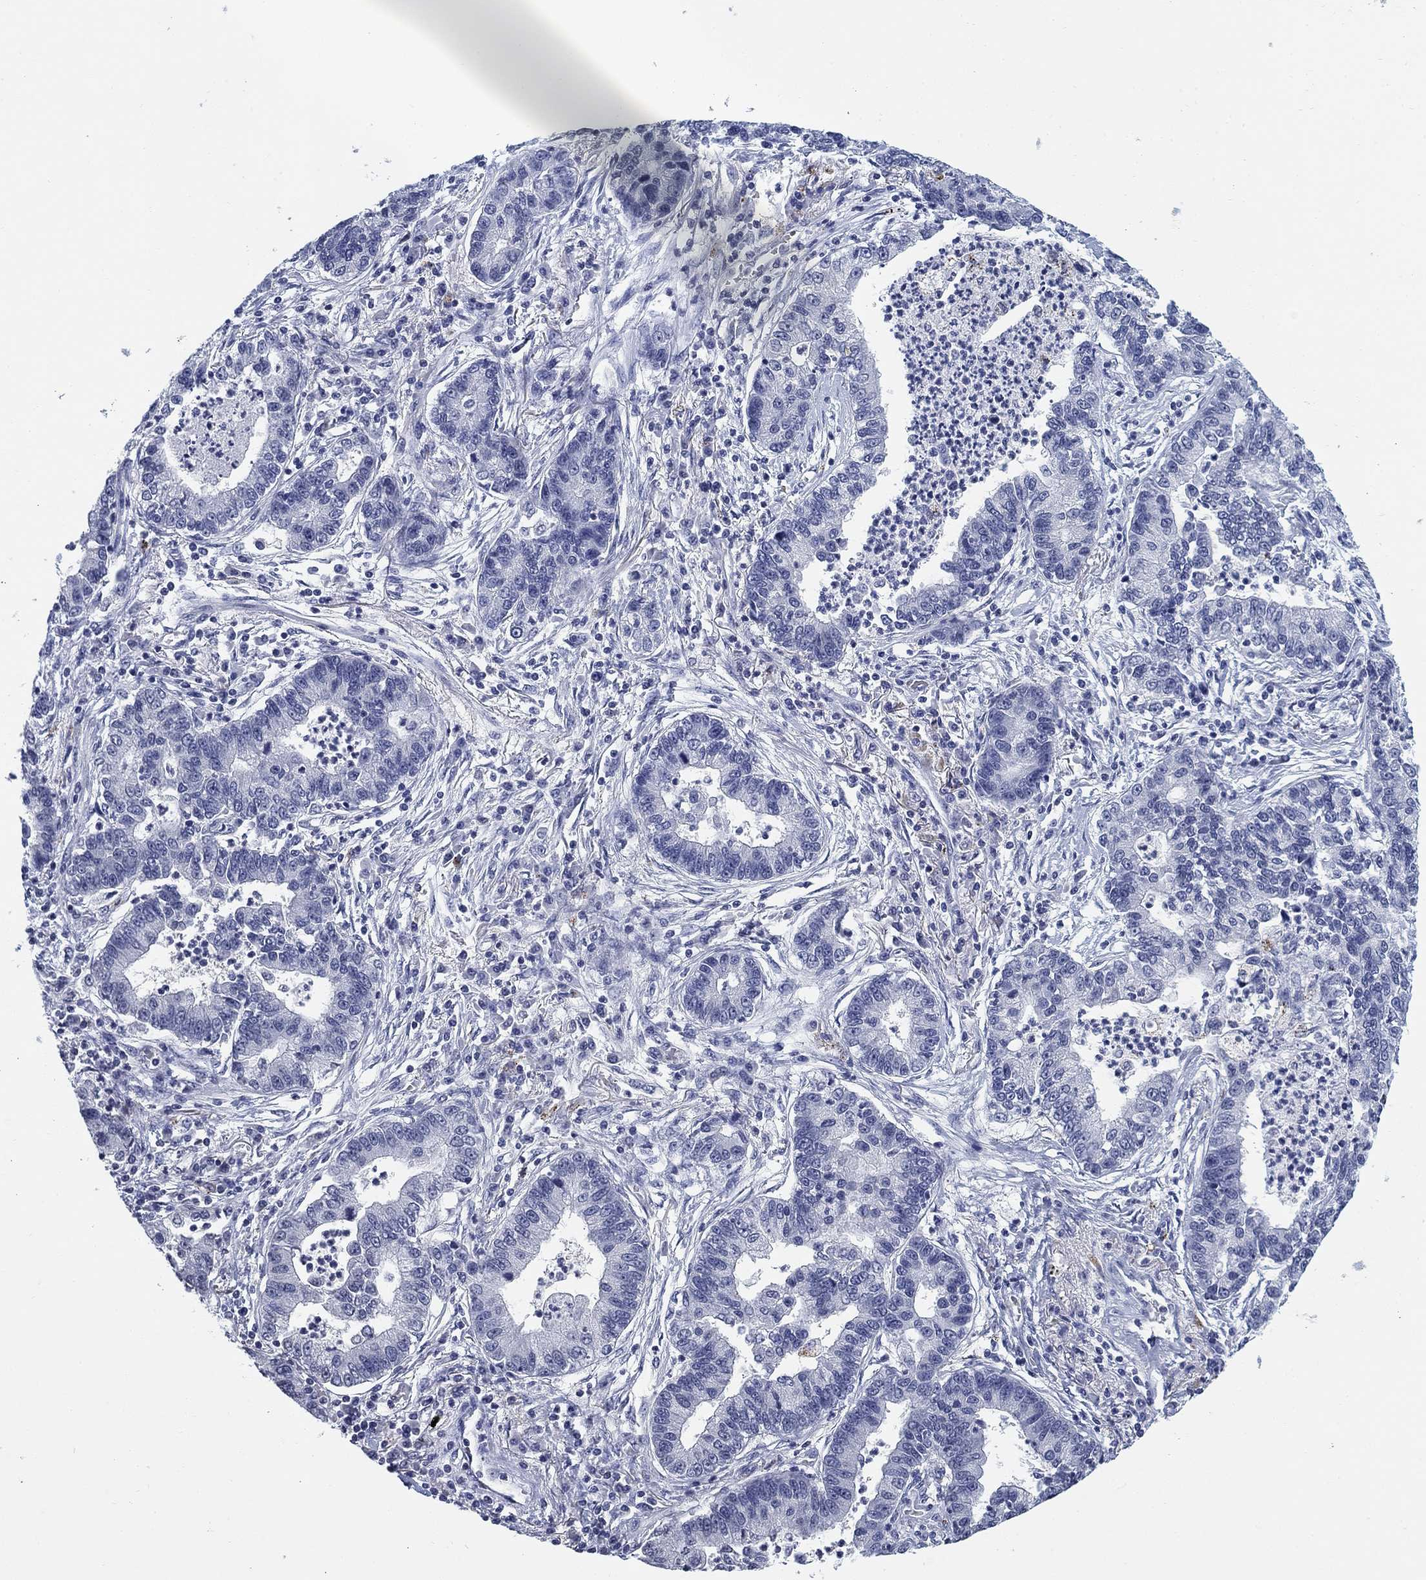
{"staining": {"intensity": "negative", "quantity": "none", "location": "none"}, "tissue": "lung cancer", "cell_type": "Tumor cells", "image_type": "cancer", "snomed": [{"axis": "morphology", "description": "Adenocarcinoma, NOS"}, {"axis": "topography", "description": "Lung"}], "caption": "DAB (3,3'-diaminobenzidine) immunohistochemical staining of adenocarcinoma (lung) reveals no significant staining in tumor cells.", "gene": "OTUB2", "patient": {"sex": "female", "age": 57}}